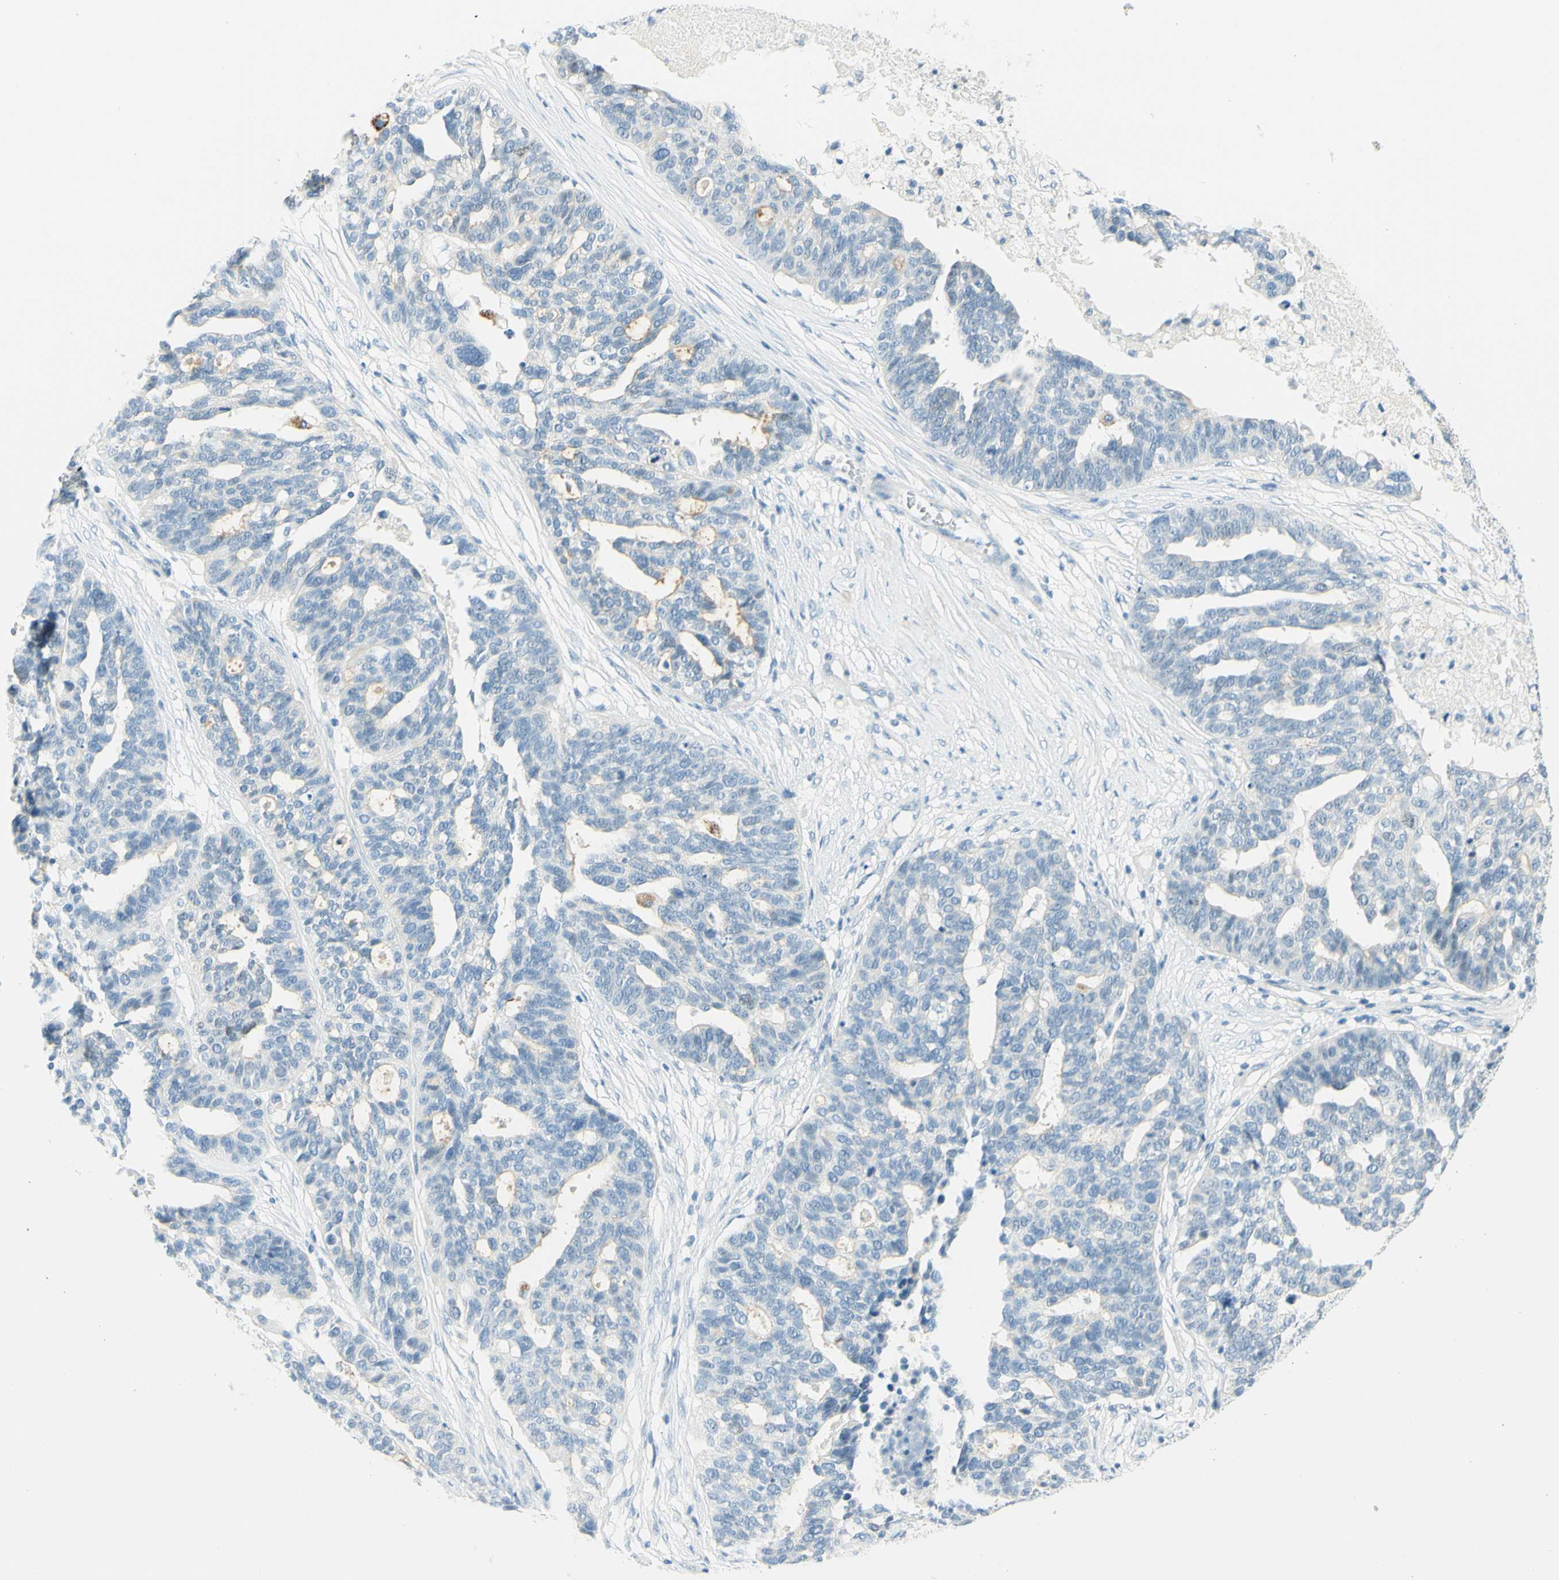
{"staining": {"intensity": "negative", "quantity": "none", "location": "none"}, "tissue": "ovarian cancer", "cell_type": "Tumor cells", "image_type": "cancer", "snomed": [{"axis": "morphology", "description": "Cystadenocarcinoma, serous, NOS"}, {"axis": "topography", "description": "Ovary"}], "caption": "DAB immunohistochemical staining of human ovarian serous cystadenocarcinoma demonstrates no significant expression in tumor cells. (DAB (3,3'-diaminobenzidine) immunohistochemistry visualized using brightfield microscopy, high magnification).", "gene": "TMEM132D", "patient": {"sex": "female", "age": 59}}